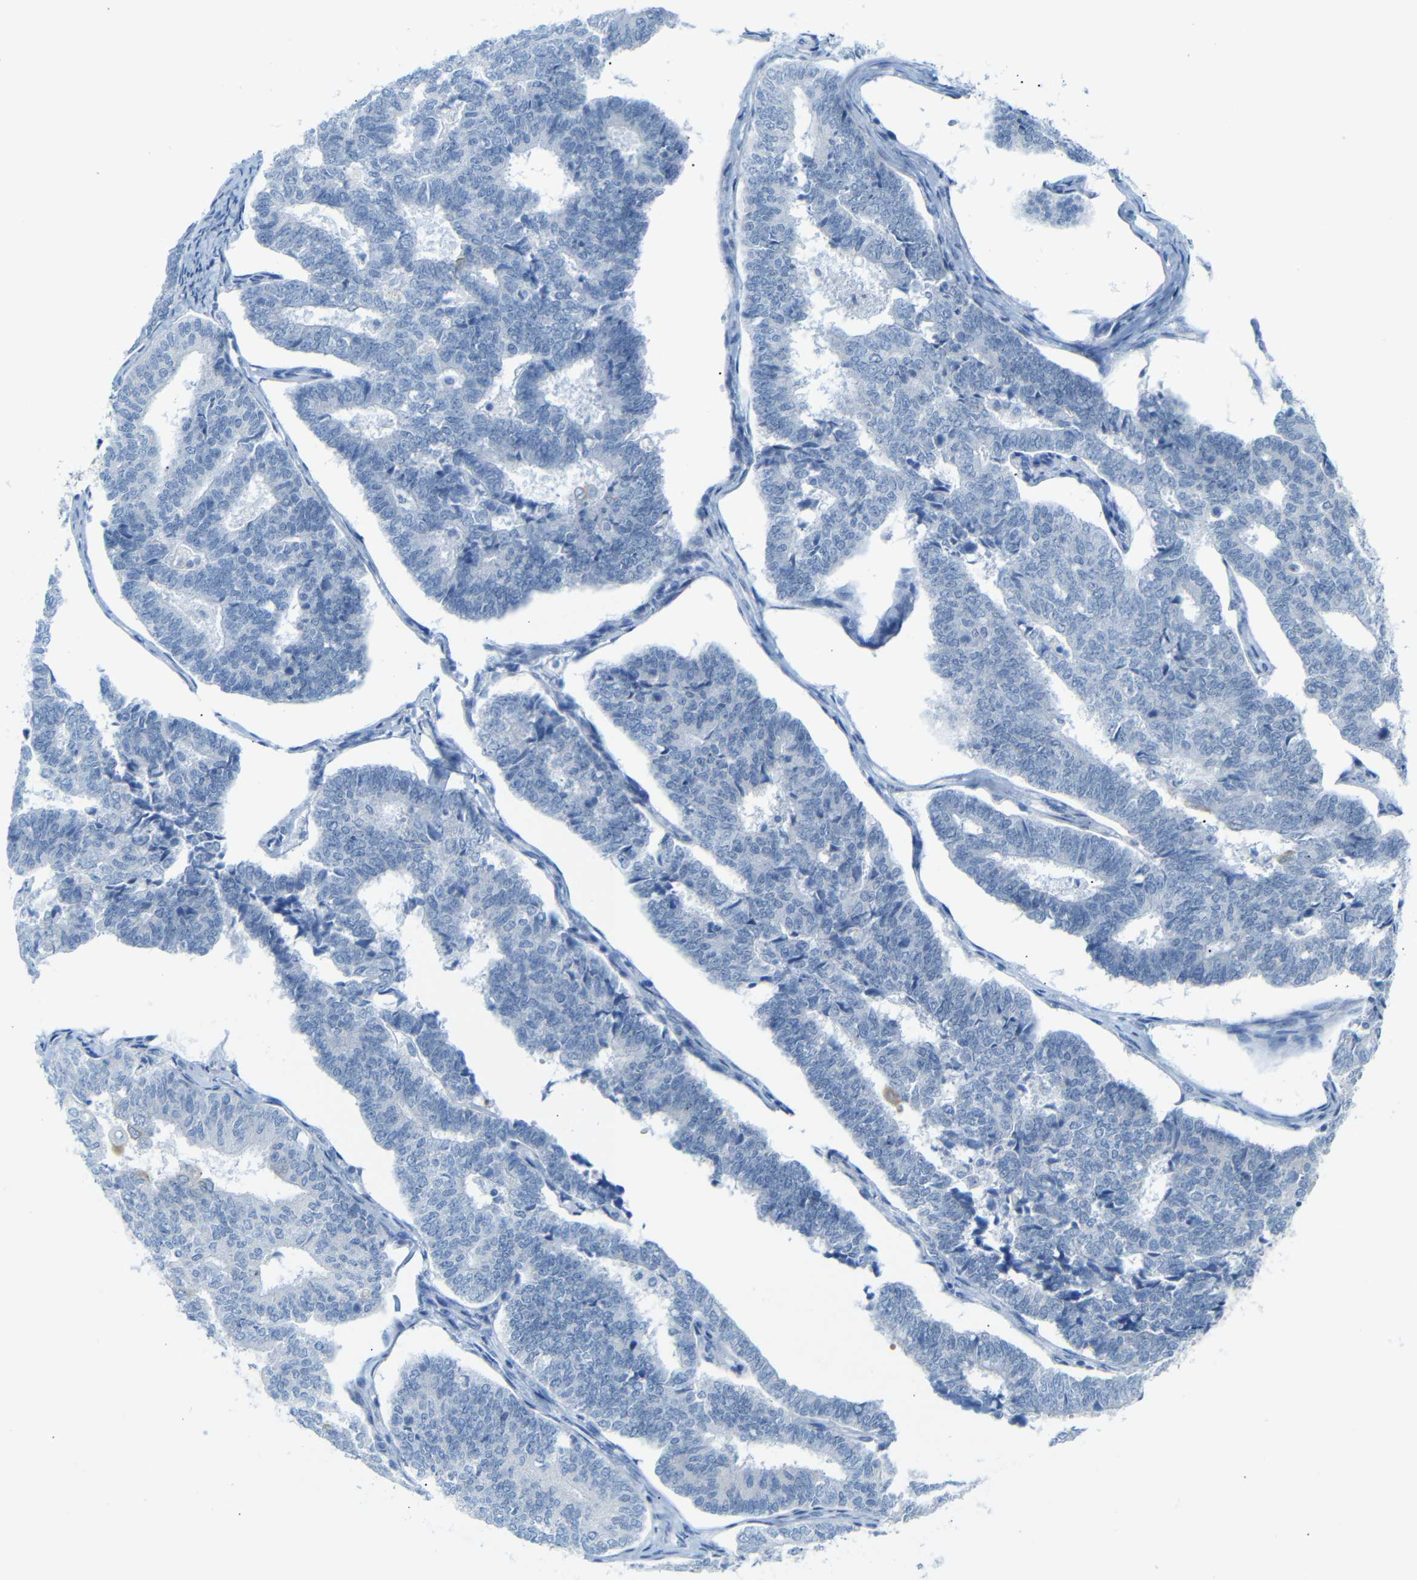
{"staining": {"intensity": "negative", "quantity": "none", "location": "none"}, "tissue": "endometrial cancer", "cell_type": "Tumor cells", "image_type": "cancer", "snomed": [{"axis": "morphology", "description": "Adenocarcinoma, NOS"}, {"axis": "topography", "description": "Endometrium"}], "caption": "An immunohistochemistry (IHC) image of adenocarcinoma (endometrial) is shown. There is no staining in tumor cells of adenocarcinoma (endometrial).", "gene": "DYNAP", "patient": {"sex": "female", "age": 70}}